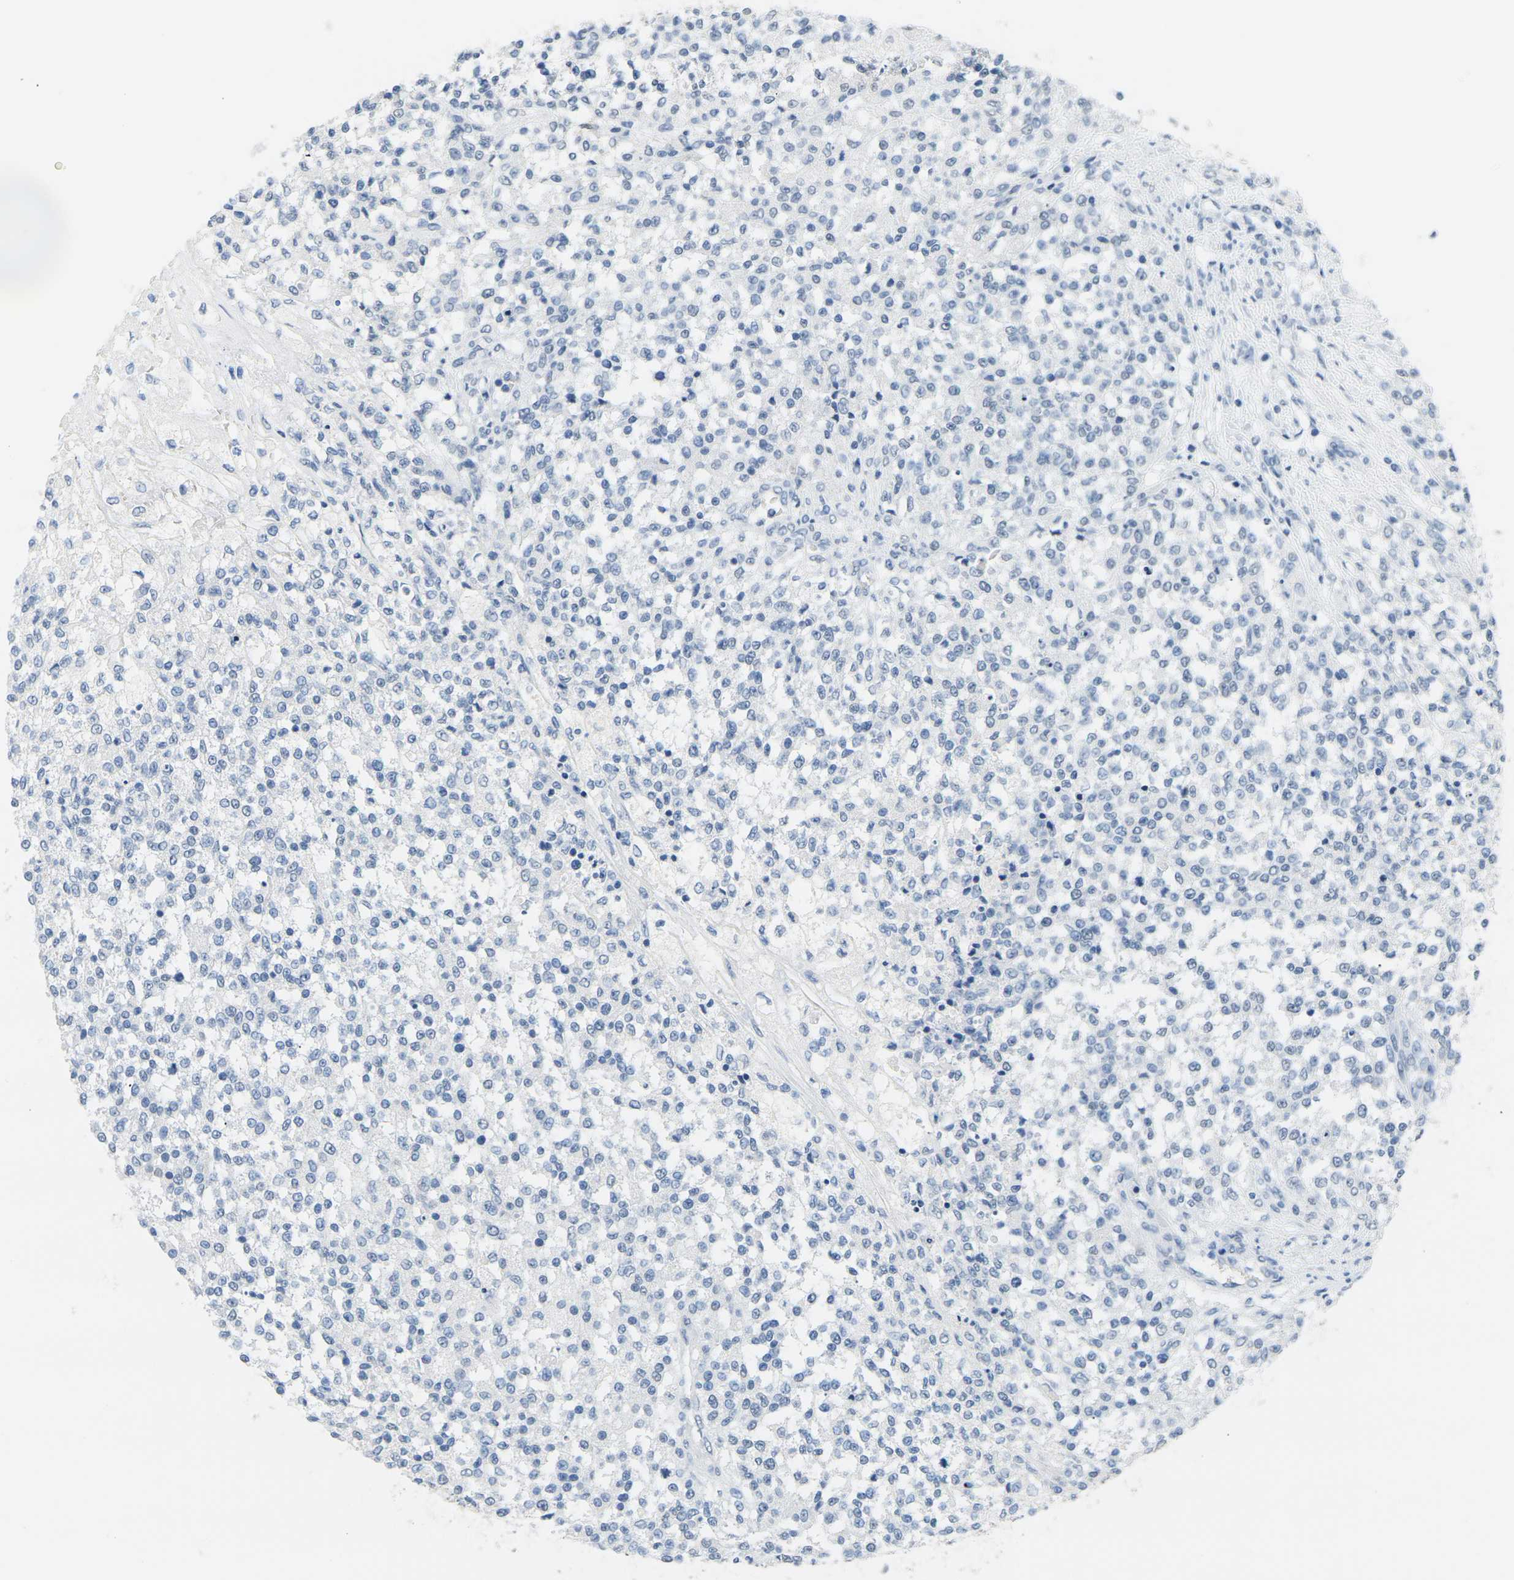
{"staining": {"intensity": "negative", "quantity": "none", "location": "none"}, "tissue": "testis cancer", "cell_type": "Tumor cells", "image_type": "cancer", "snomed": [{"axis": "morphology", "description": "Seminoma, NOS"}, {"axis": "topography", "description": "Testis"}], "caption": "An image of testis seminoma stained for a protein demonstrates no brown staining in tumor cells. (DAB immunohistochemistry (IHC), high magnification).", "gene": "CTAG1A", "patient": {"sex": "male", "age": 59}}